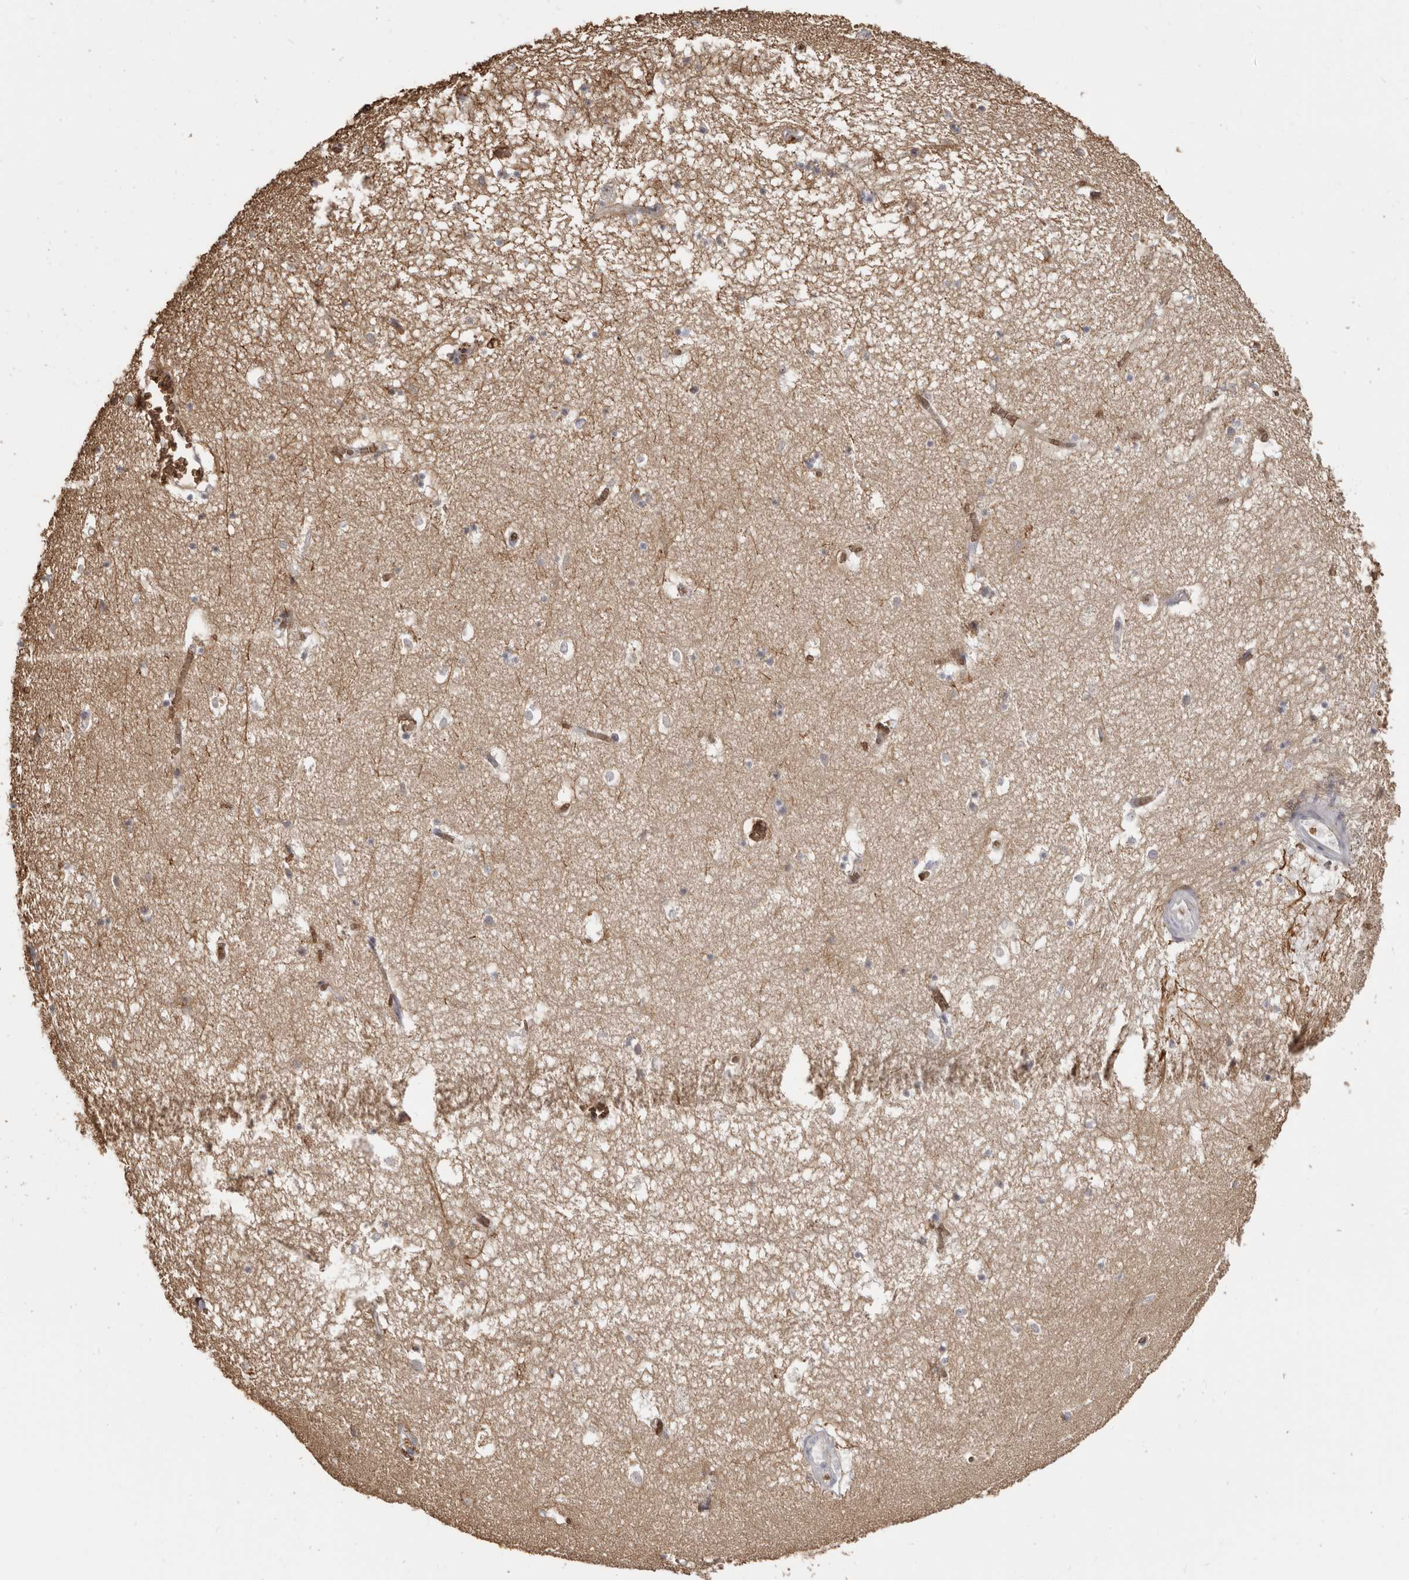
{"staining": {"intensity": "weak", "quantity": "<25%", "location": "cytoplasmic/membranous"}, "tissue": "hippocampus", "cell_type": "Glial cells", "image_type": "normal", "snomed": [{"axis": "morphology", "description": "Normal tissue, NOS"}, {"axis": "topography", "description": "Hippocampus"}], "caption": "This is a photomicrograph of IHC staining of benign hippocampus, which shows no positivity in glial cells.", "gene": "ENTREP1", "patient": {"sex": "female", "age": 64}}